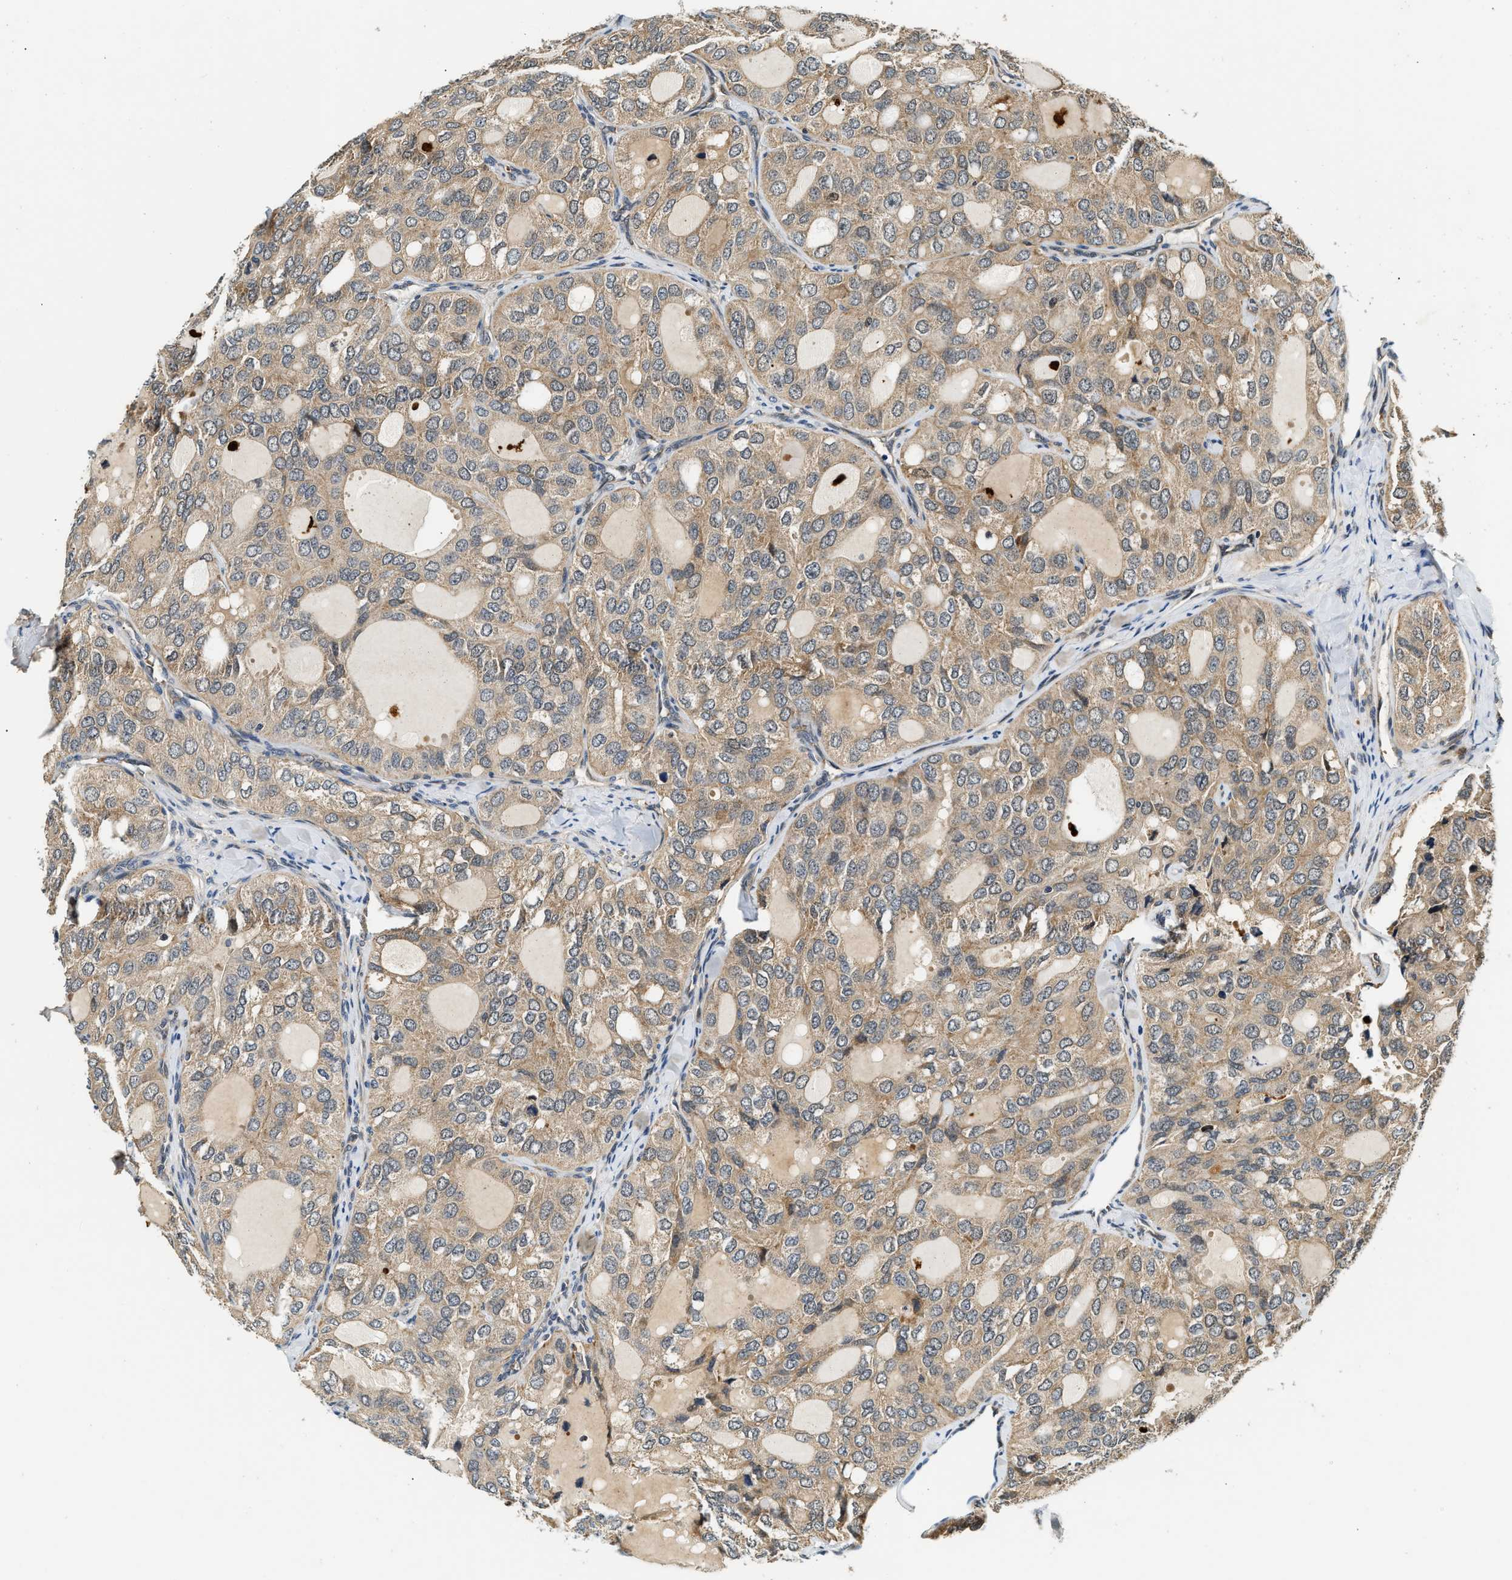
{"staining": {"intensity": "weak", "quantity": ">75%", "location": "cytoplasmic/membranous"}, "tissue": "thyroid cancer", "cell_type": "Tumor cells", "image_type": "cancer", "snomed": [{"axis": "morphology", "description": "Follicular adenoma carcinoma, NOS"}, {"axis": "topography", "description": "Thyroid gland"}], "caption": "Human thyroid follicular adenoma carcinoma stained with a brown dye shows weak cytoplasmic/membranous positive expression in about >75% of tumor cells.", "gene": "EXTL2", "patient": {"sex": "male", "age": 75}}